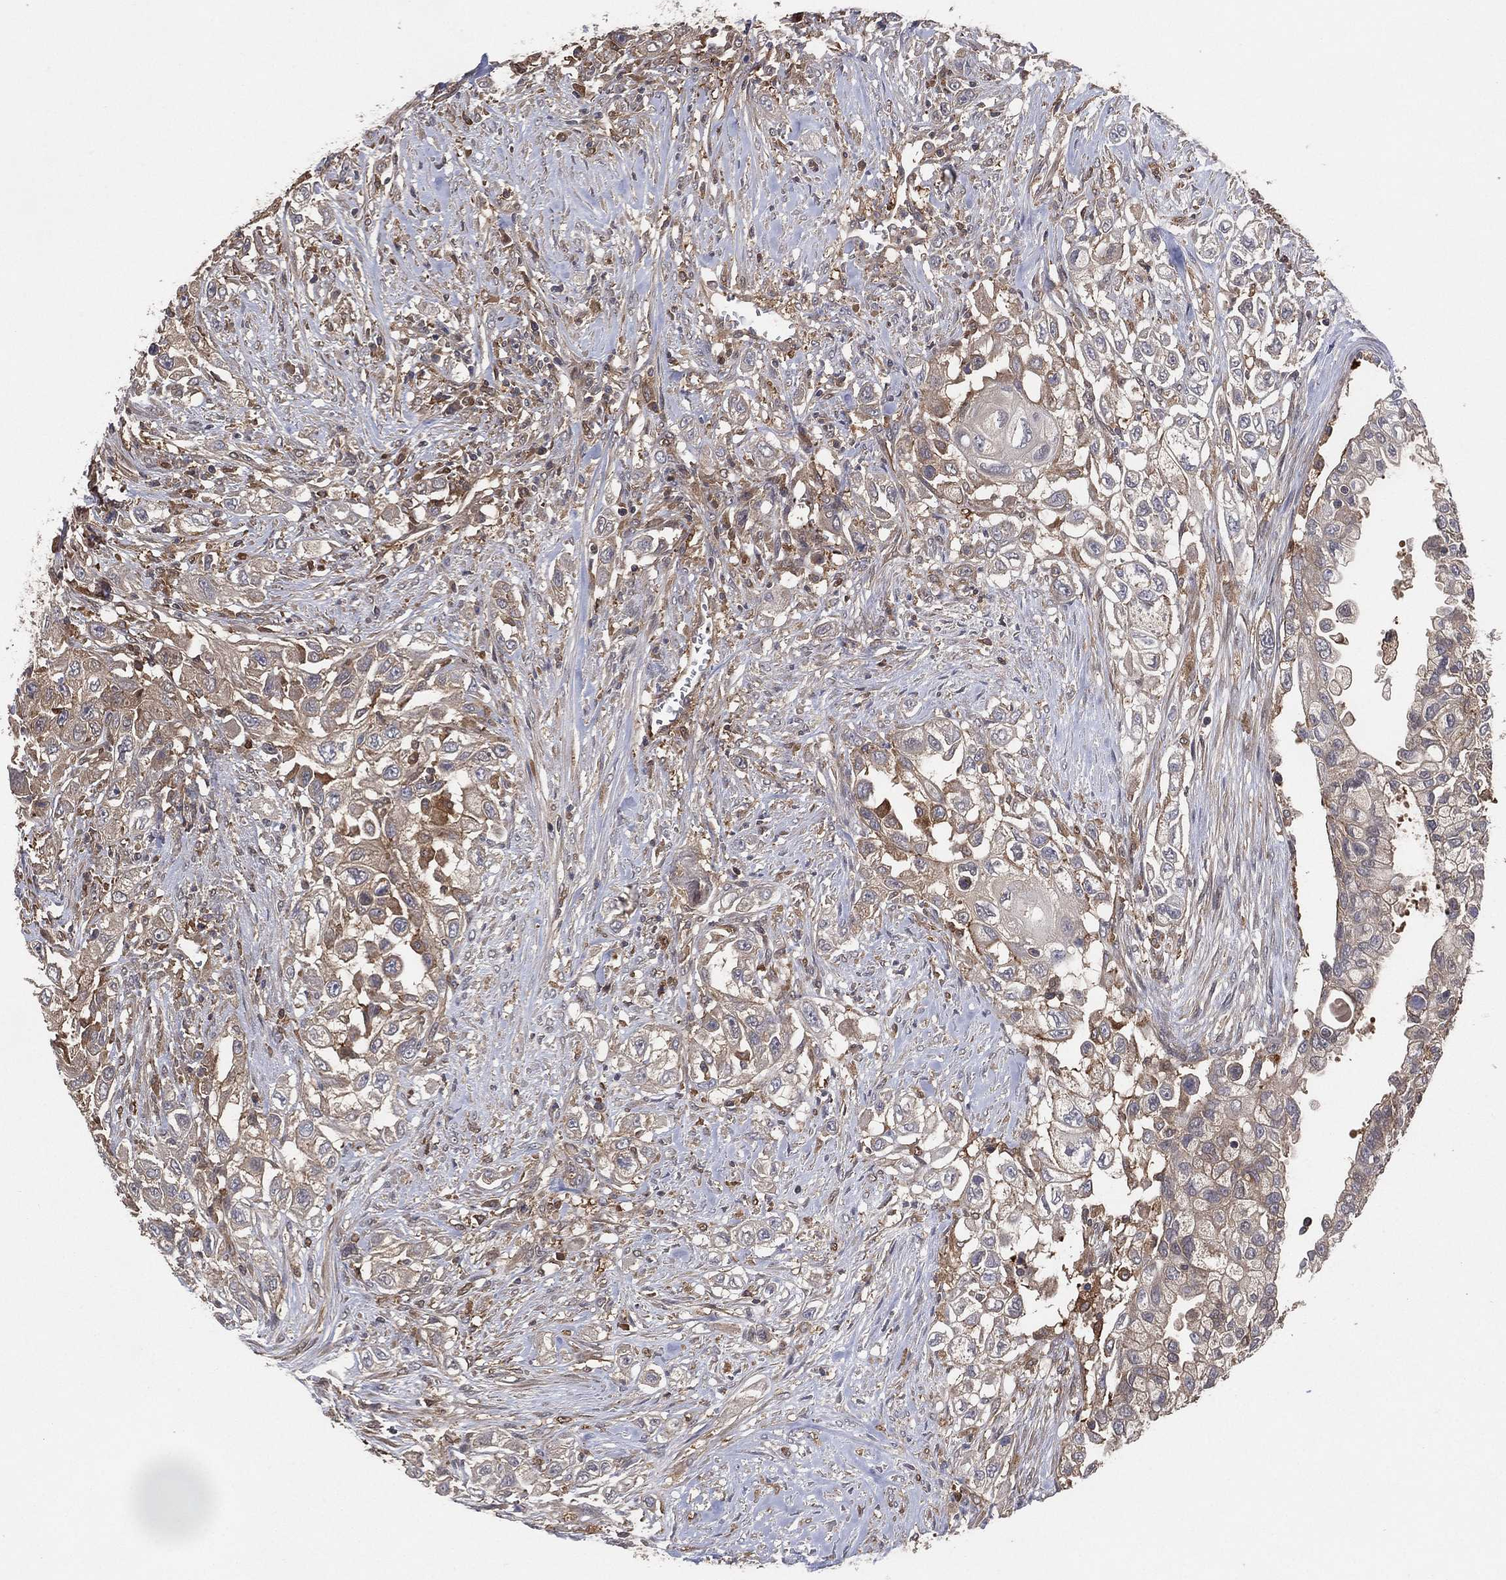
{"staining": {"intensity": "moderate", "quantity": "25%-75%", "location": "cytoplasmic/membranous"}, "tissue": "urothelial cancer", "cell_type": "Tumor cells", "image_type": "cancer", "snomed": [{"axis": "morphology", "description": "Urothelial carcinoma, High grade"}, {"axis": "topography", "description": "Urinary bladder"}], "caption": "Urothelial cancer stained with DAB (3,3'-diaminobenzidine) immunohistochemistry (IHC) displays medium levels of moderate cytoplasmic/membranous expression in approximately 25%-75% of tumor cells. The staining was performed using DAB (3,3'-diaminobenzidine), with brown indicating positive protein expression. Nuclei are stained blue with hematoxylin.", "gene": "PSMG4", "patient": {"sex": "female", "age": 56}}